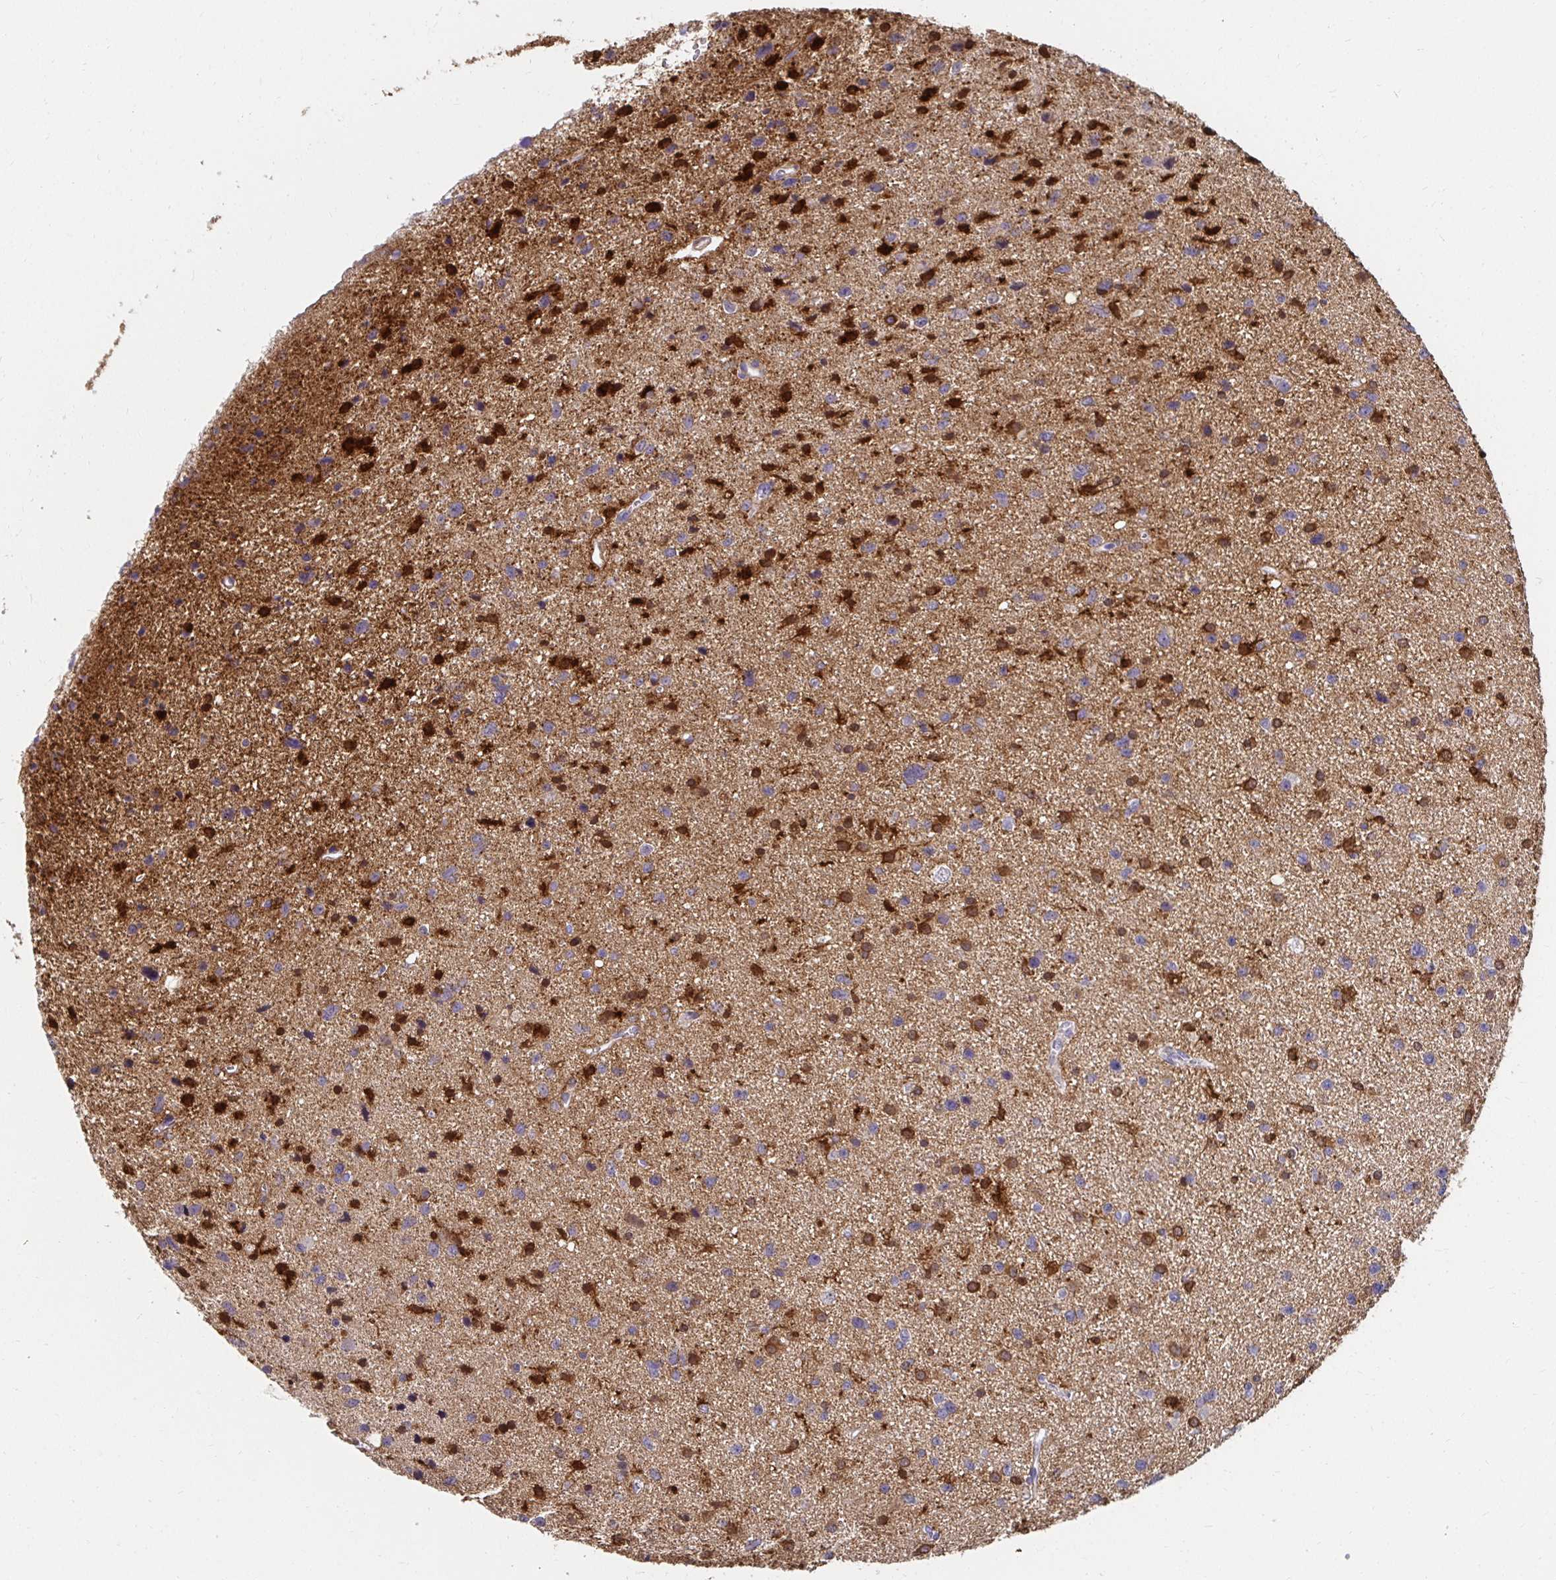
{"staining": {"intensity": "strong", "quantity": "<25%", "location": "cytoplasmic/membranous"}, "tissue": "glioma", "cell_type": "Tumor cells", "image_type": "cancer", "snomed": [{"axis": "morphology", "description": "Glioma, malignant, Low grade"}, {"axis": "topography", "description": "Brain"}], "caption": "Glioma was stained to show a protein in brown. There is medium levels of strong cytoplasmic/membranous positivity in approximately <25% of tumor cells.", "gene": "PADI2", "patient": {"sex": "female", "age": 55}}